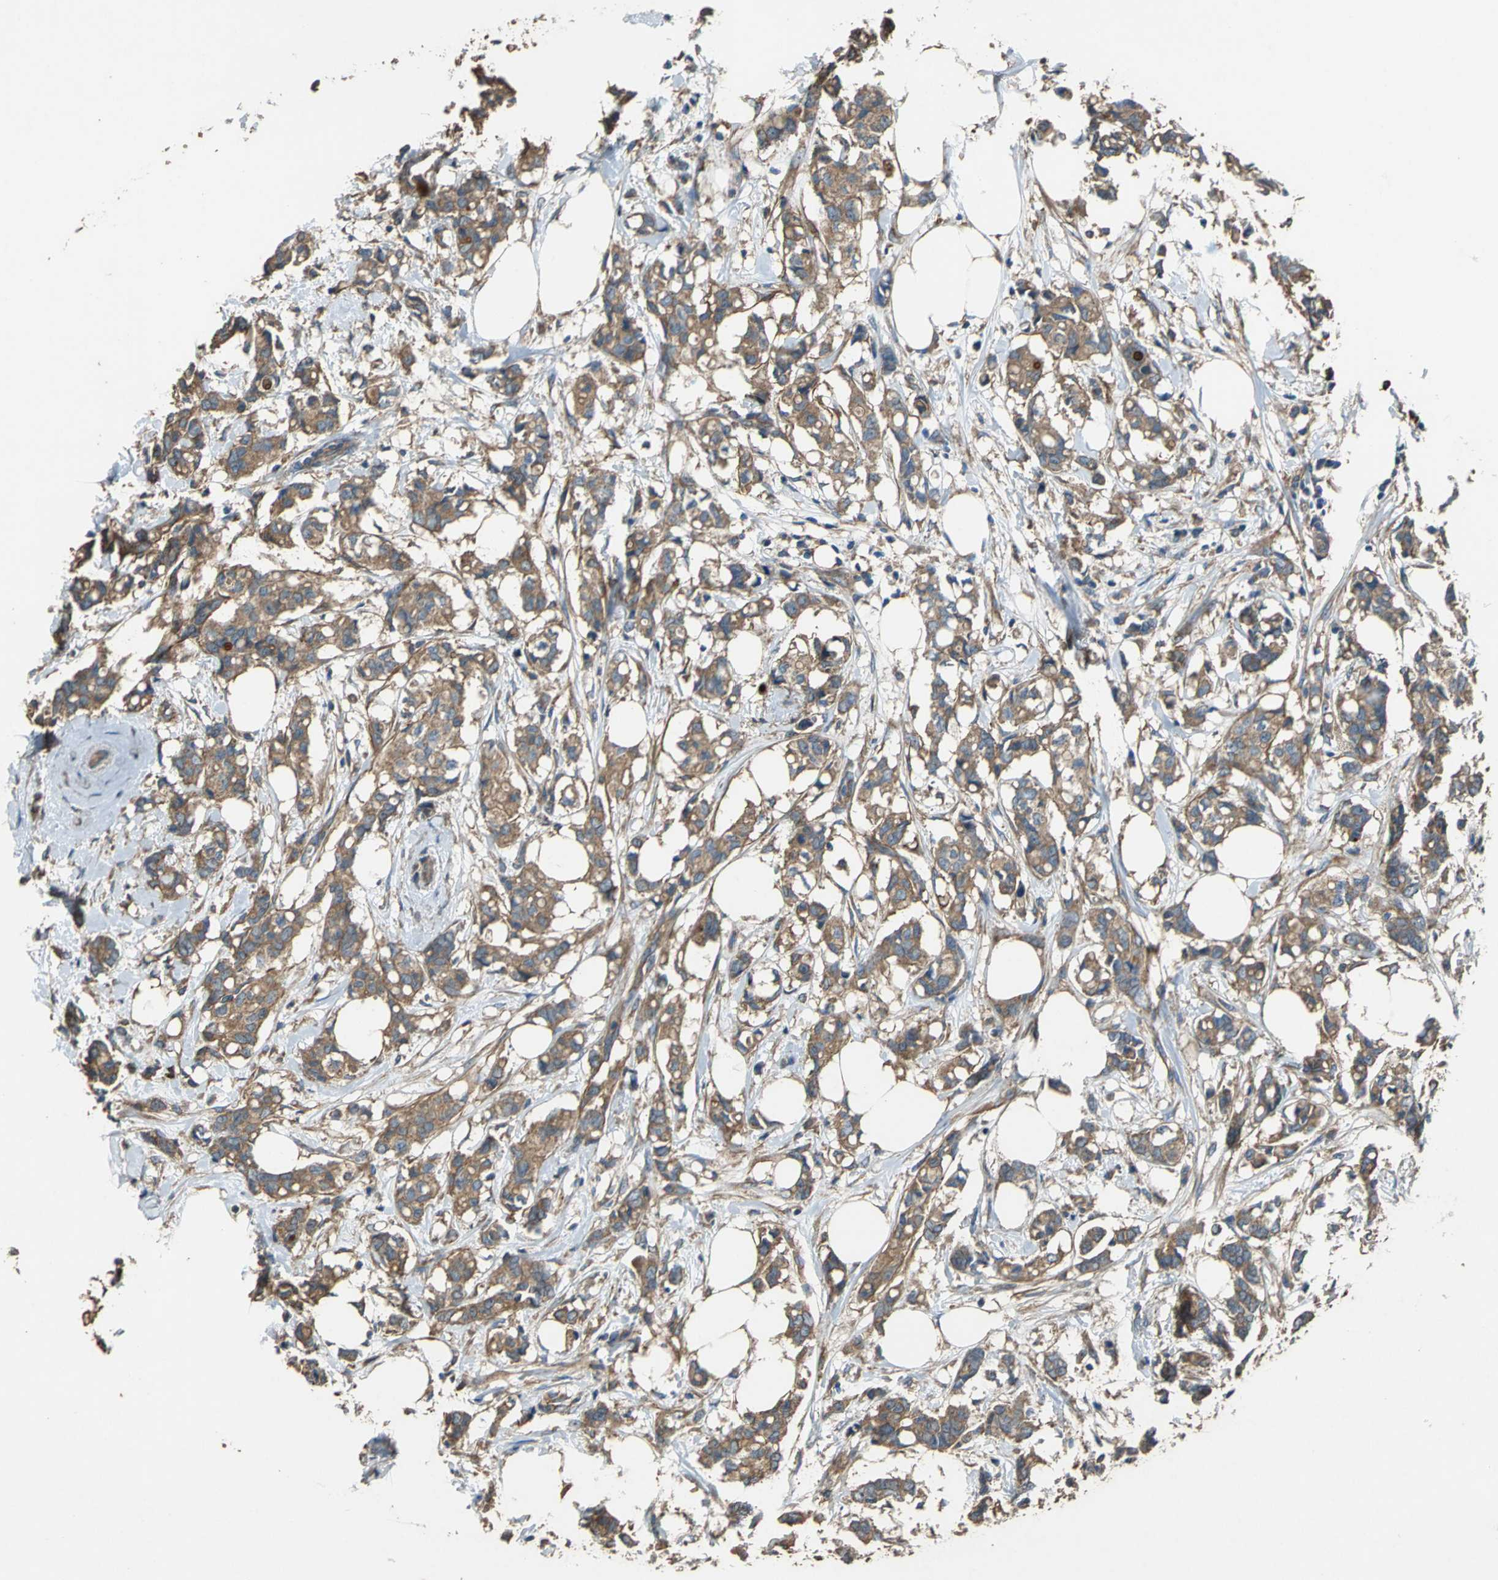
{"staining": {"intensity": "moderate", "quantity": ">75%", "location": "cytoplasmic/membranous"}, "tissue": "breast cancer", "cell_type": "Tumor cells", "image_type": "cancer", "snomed": [{"axis": "morphology", "description": "Duct carcinoma"}, {"axis": "topography", "description": "Breast"}], "caption": "Moderate cytoplasmic/membranous expression is present in about >75% of tumor cells in breast infiltrating ductal carcinoma.", "gene": "HEPH", "patient": {"sex": "female", "age": 84}}